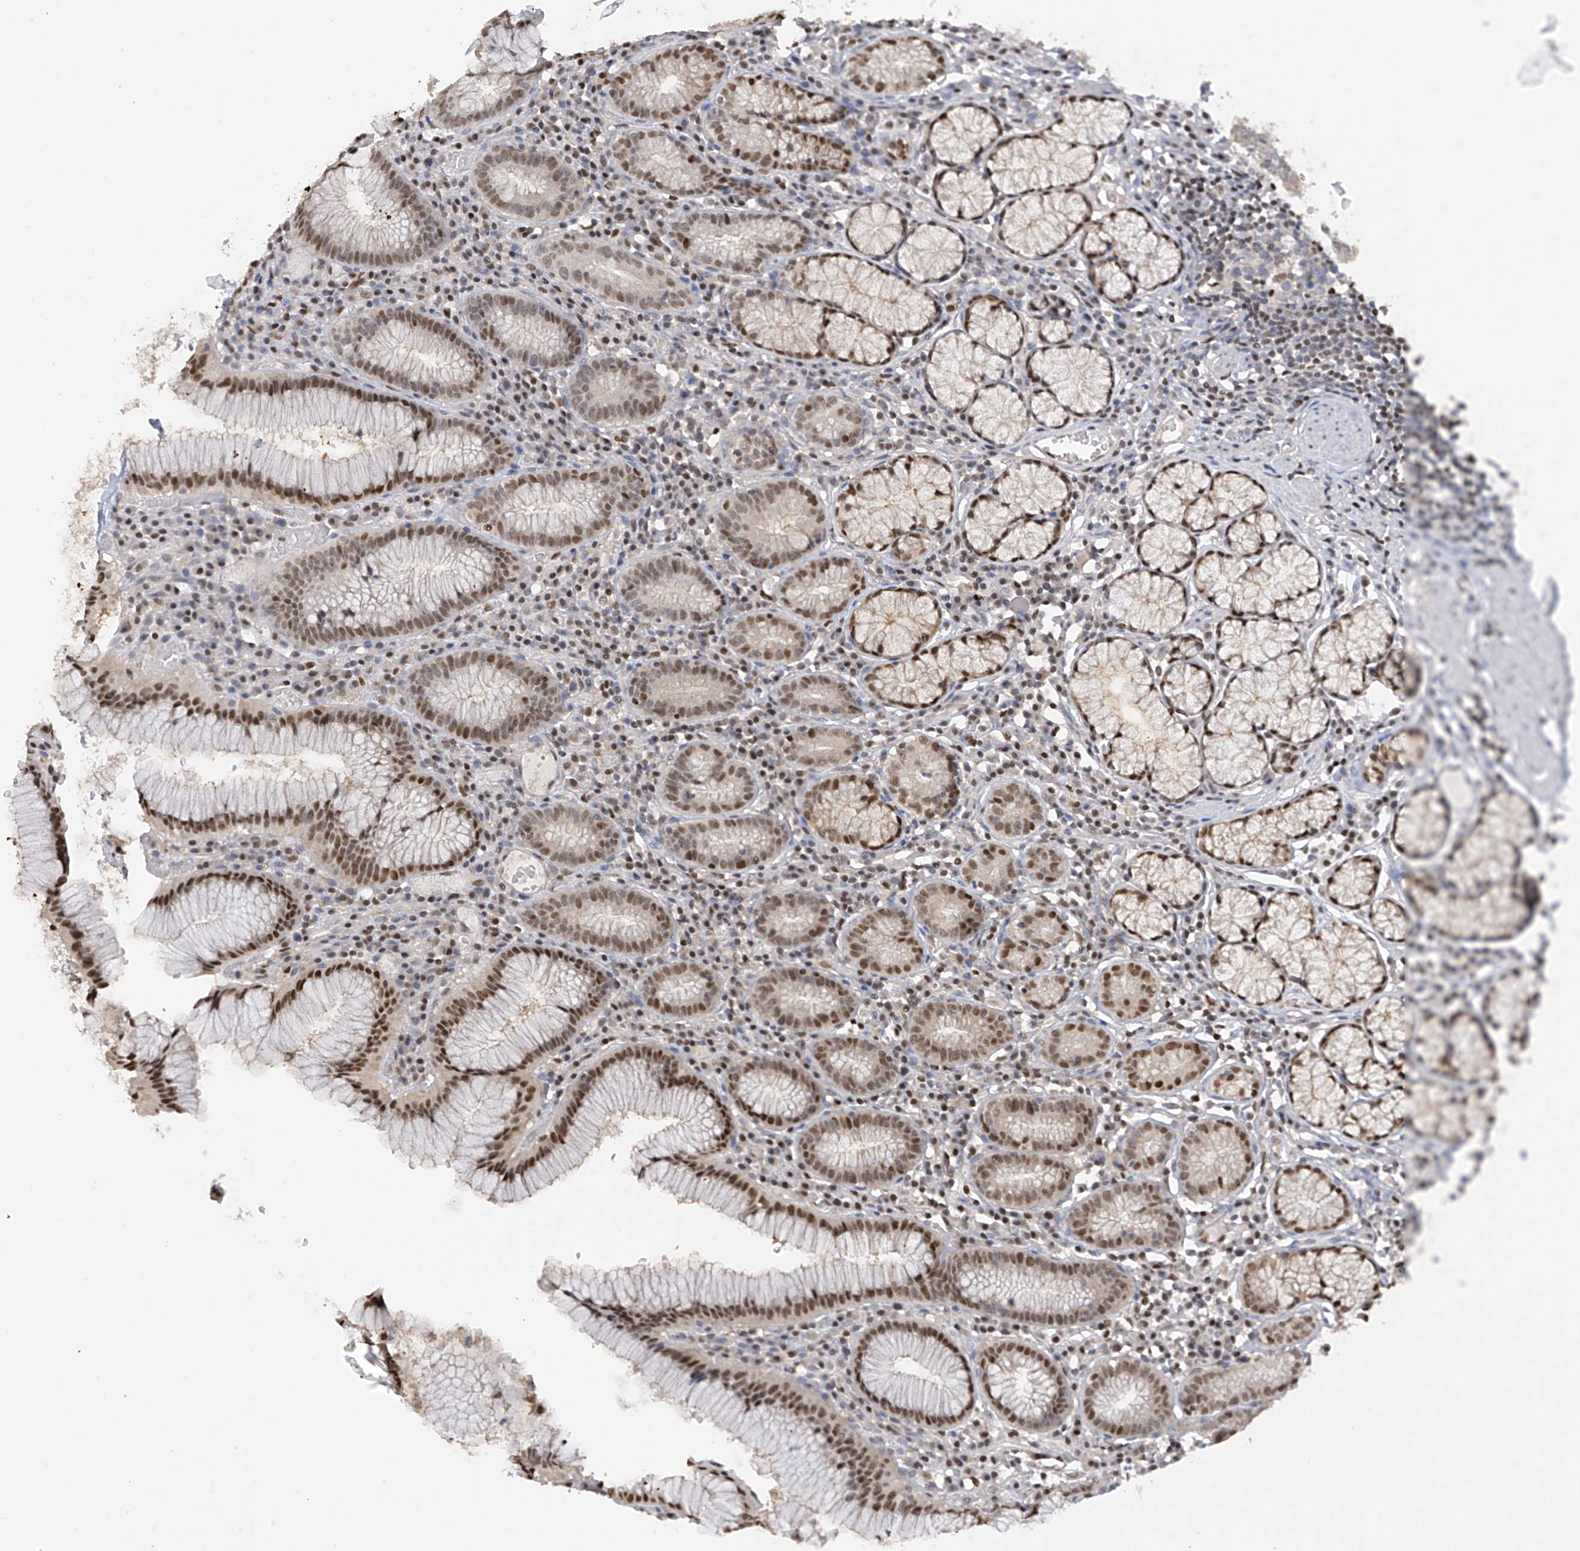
{"staining": {"intensity": "moderate", "quantity": ">75%", "location": "cytoplasmic/membranous,nuclear"}, "tissue": "stomach", "cell_type": "Glandular cells", "image_type": "normal", "snomed": [{"axis": "morphology", "description": "Normal tissue, NOS"}, {"axis": "topography", "description": "Stomach"}], "caption": "Protein staining of normal stomach reveals moderate cytoplasmic/membranous,nuclear staining in approximately >75% of glandular cells. The protein of interest is shown in brown color, while the nuclei are stained blue.", "gene": "PMM1", "patient": {"sex": "male", "age": 55}}